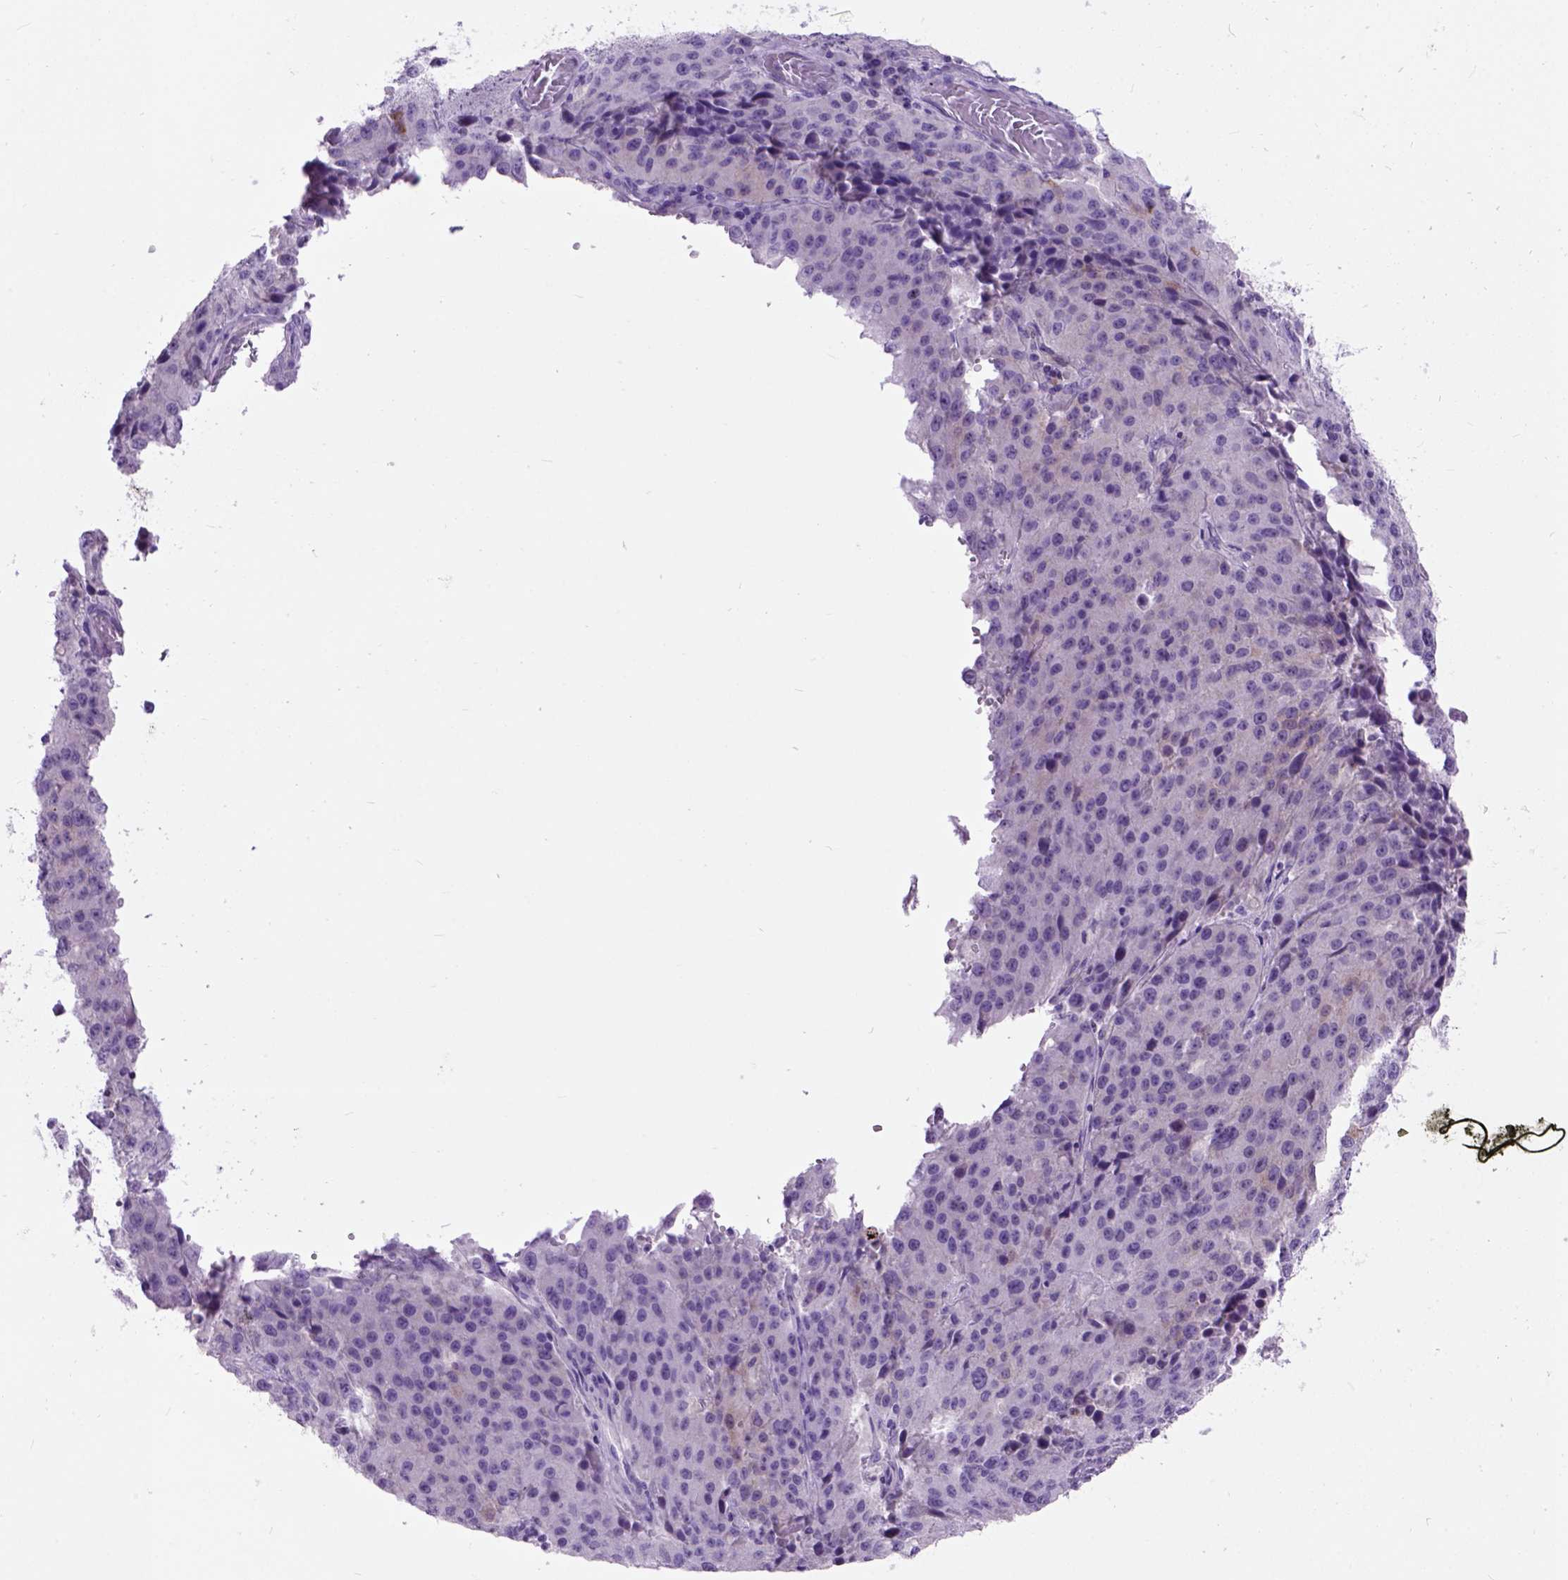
{"staining": {"intensity": "negative", "quantity": "none", "location": "none"}, "tissue": "stomach cancer", "cell_type": "Tumor cells", "image_type": "cancer", "snomed": [{"axis": "morphology", "description": "Adenocarcinoma, NOS"}, {"axis": "topography", "description": "Stomach"}], "caption": "Protein analysis of adenocarcinoma (stomach) exhibits no significant staining in tumor cells.", "gene": "MAPT", "patient": {"sex": "male", "age": 71}}